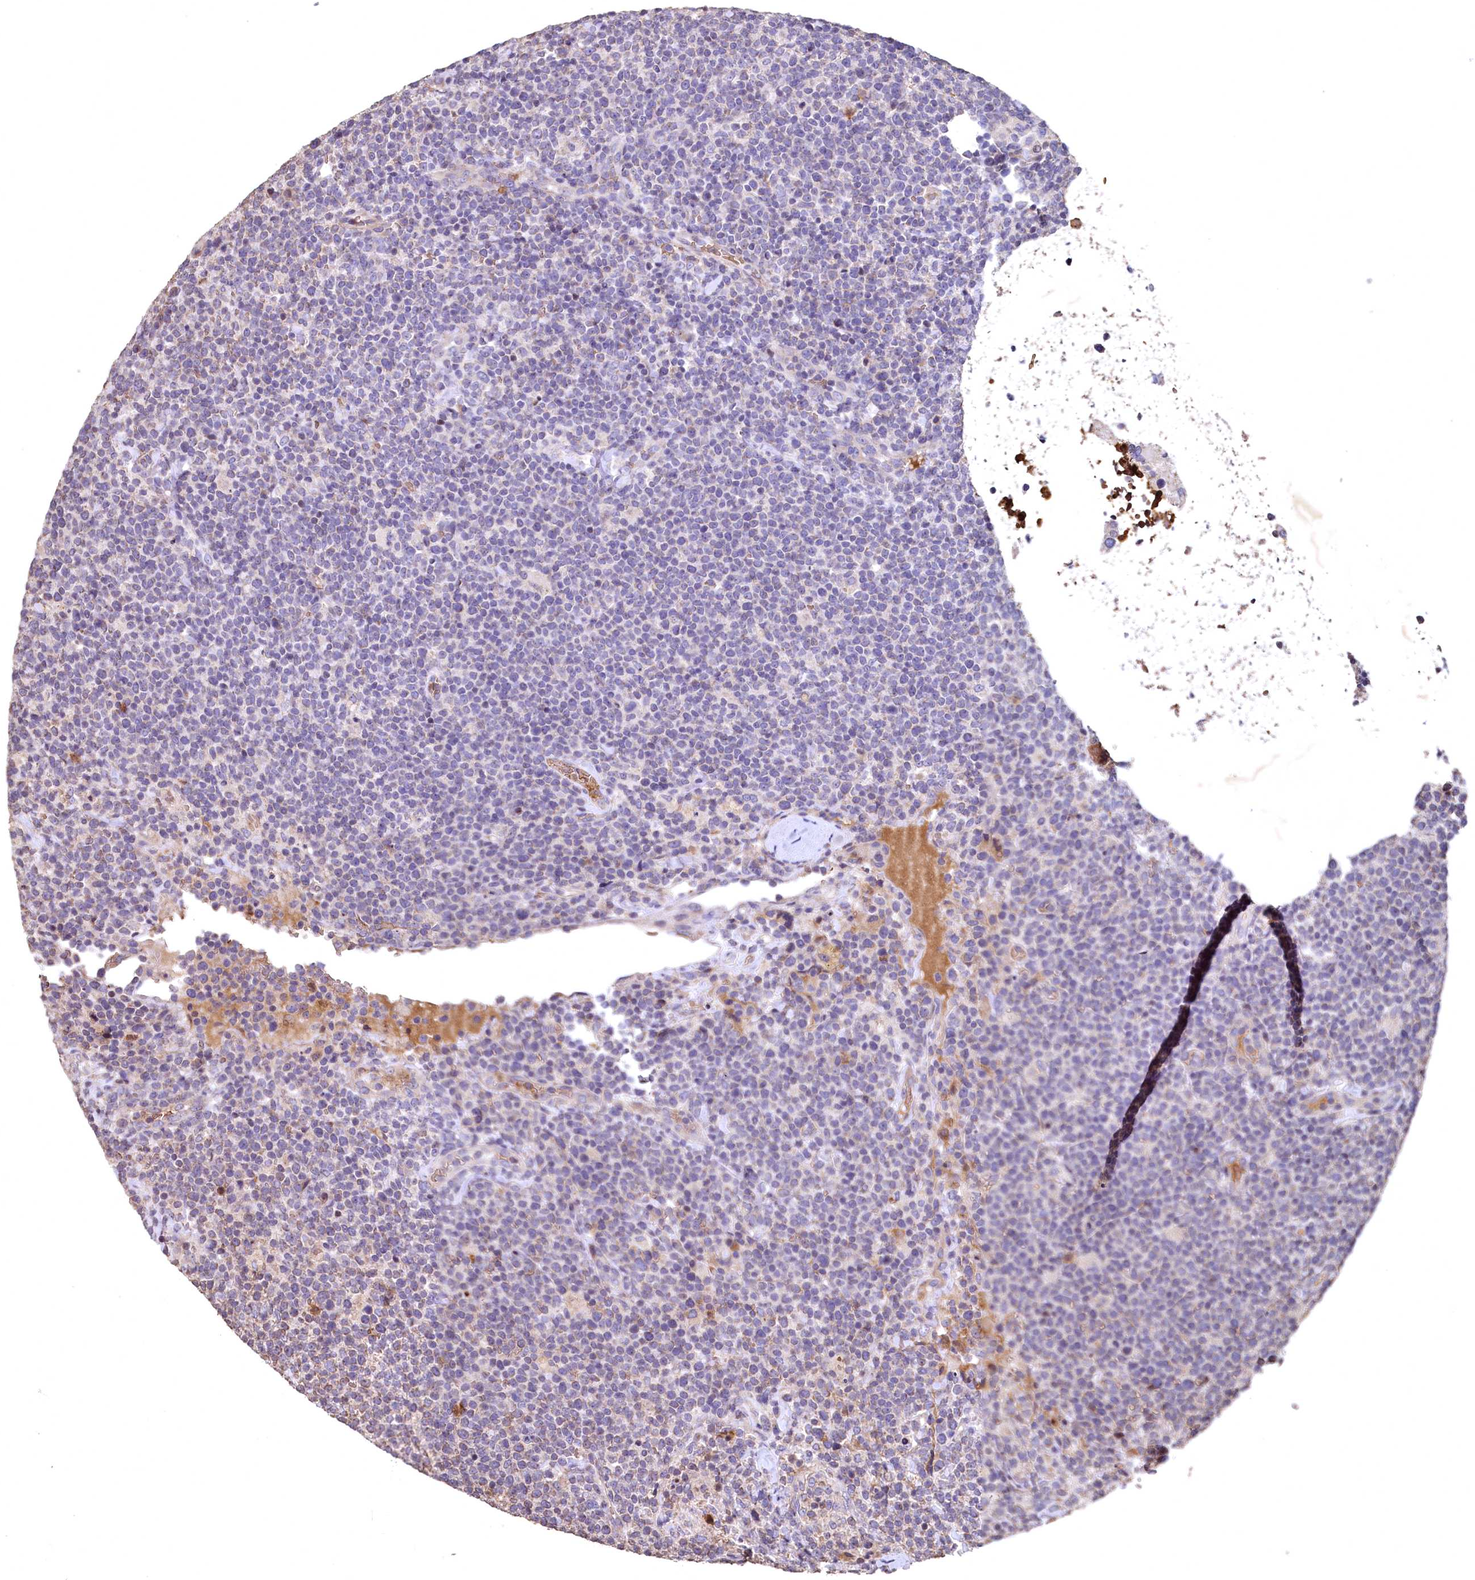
{"staining": {"intensity": "negative", "quantity": "none", "location": "none"}, "tissue": "lymphoma", "cell_type": "Tumor cells", "image_type": "cancer", "snomed": [{"axis": "morphology", "description": "Malignant lymphoma, non-Hodgkin's type, High grade"}, {"axis": "topography", "description": "Lymph node"}], "caption": "Tumor cells are negative for brown protein staining in malignant lymphoma, non-Hodgkin's type (high-grade). The staining is performed using DAB (3,3'-diaminobenzidine) brown chromogen with nuclei counter-stained in using hematoxylin.", "gene": "SPTA1", "patient": {"sex": "male", "age": 61}}